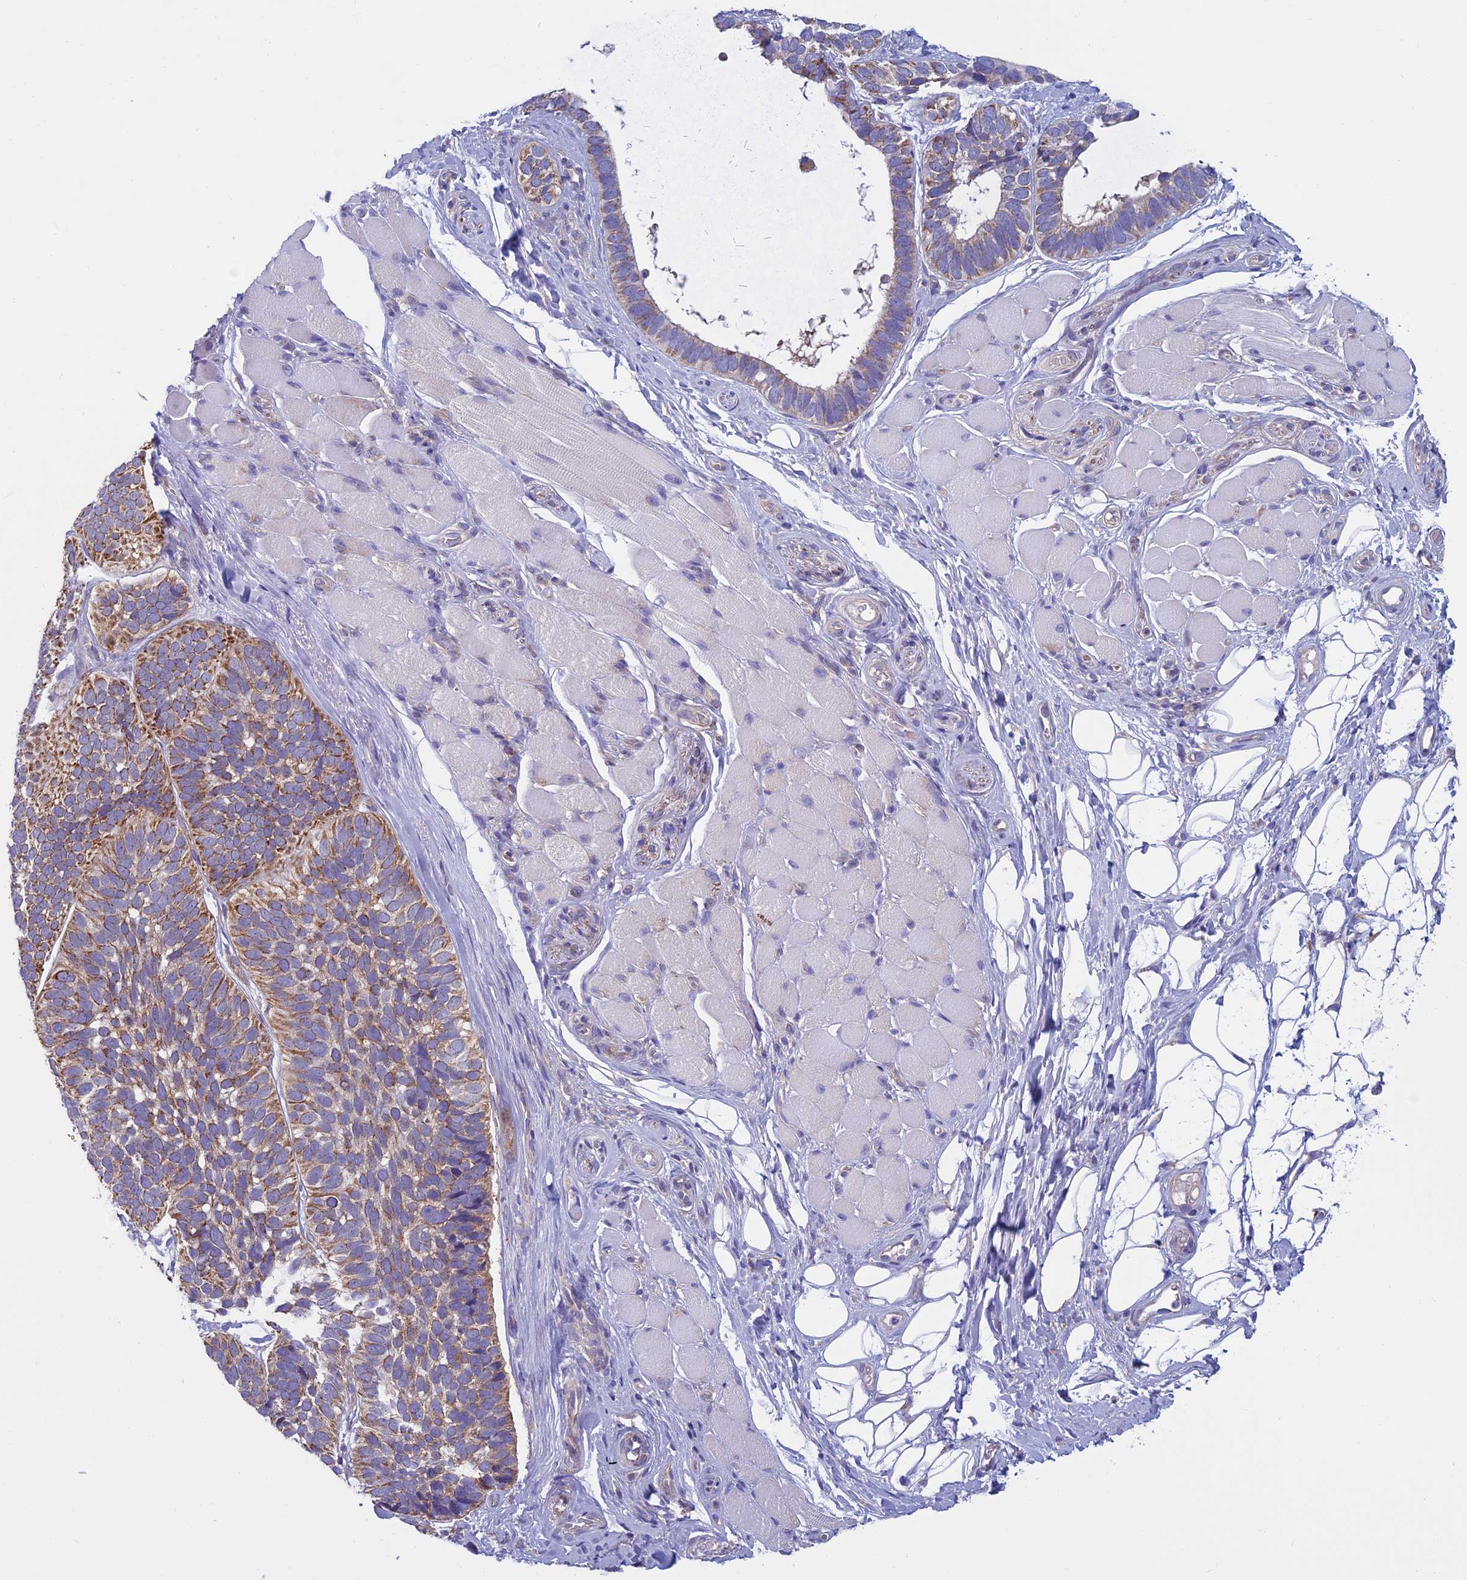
{"staining": {"intensity": "moderate", "quantity": ">75%", "location": "cytoplasmic/membranous"}, "tissue": "skin cancer", "cell_type": "Tumor cells", "image_type": "cancer", "snomed": [{"axis": "morphology", "description": "Basal cell carcinoma"}, {"axis": "topography", "description": "Skin"}], "caption": "A brown stain labels moderate cytoplasmic/membranous positivity of a protein in human skin cancer tumor cells. (DAB IHC, brown staining for protein, blue staining for nuclei).", "gene": "MFSD12", "patient": {"sex": "male", "age": 62}}